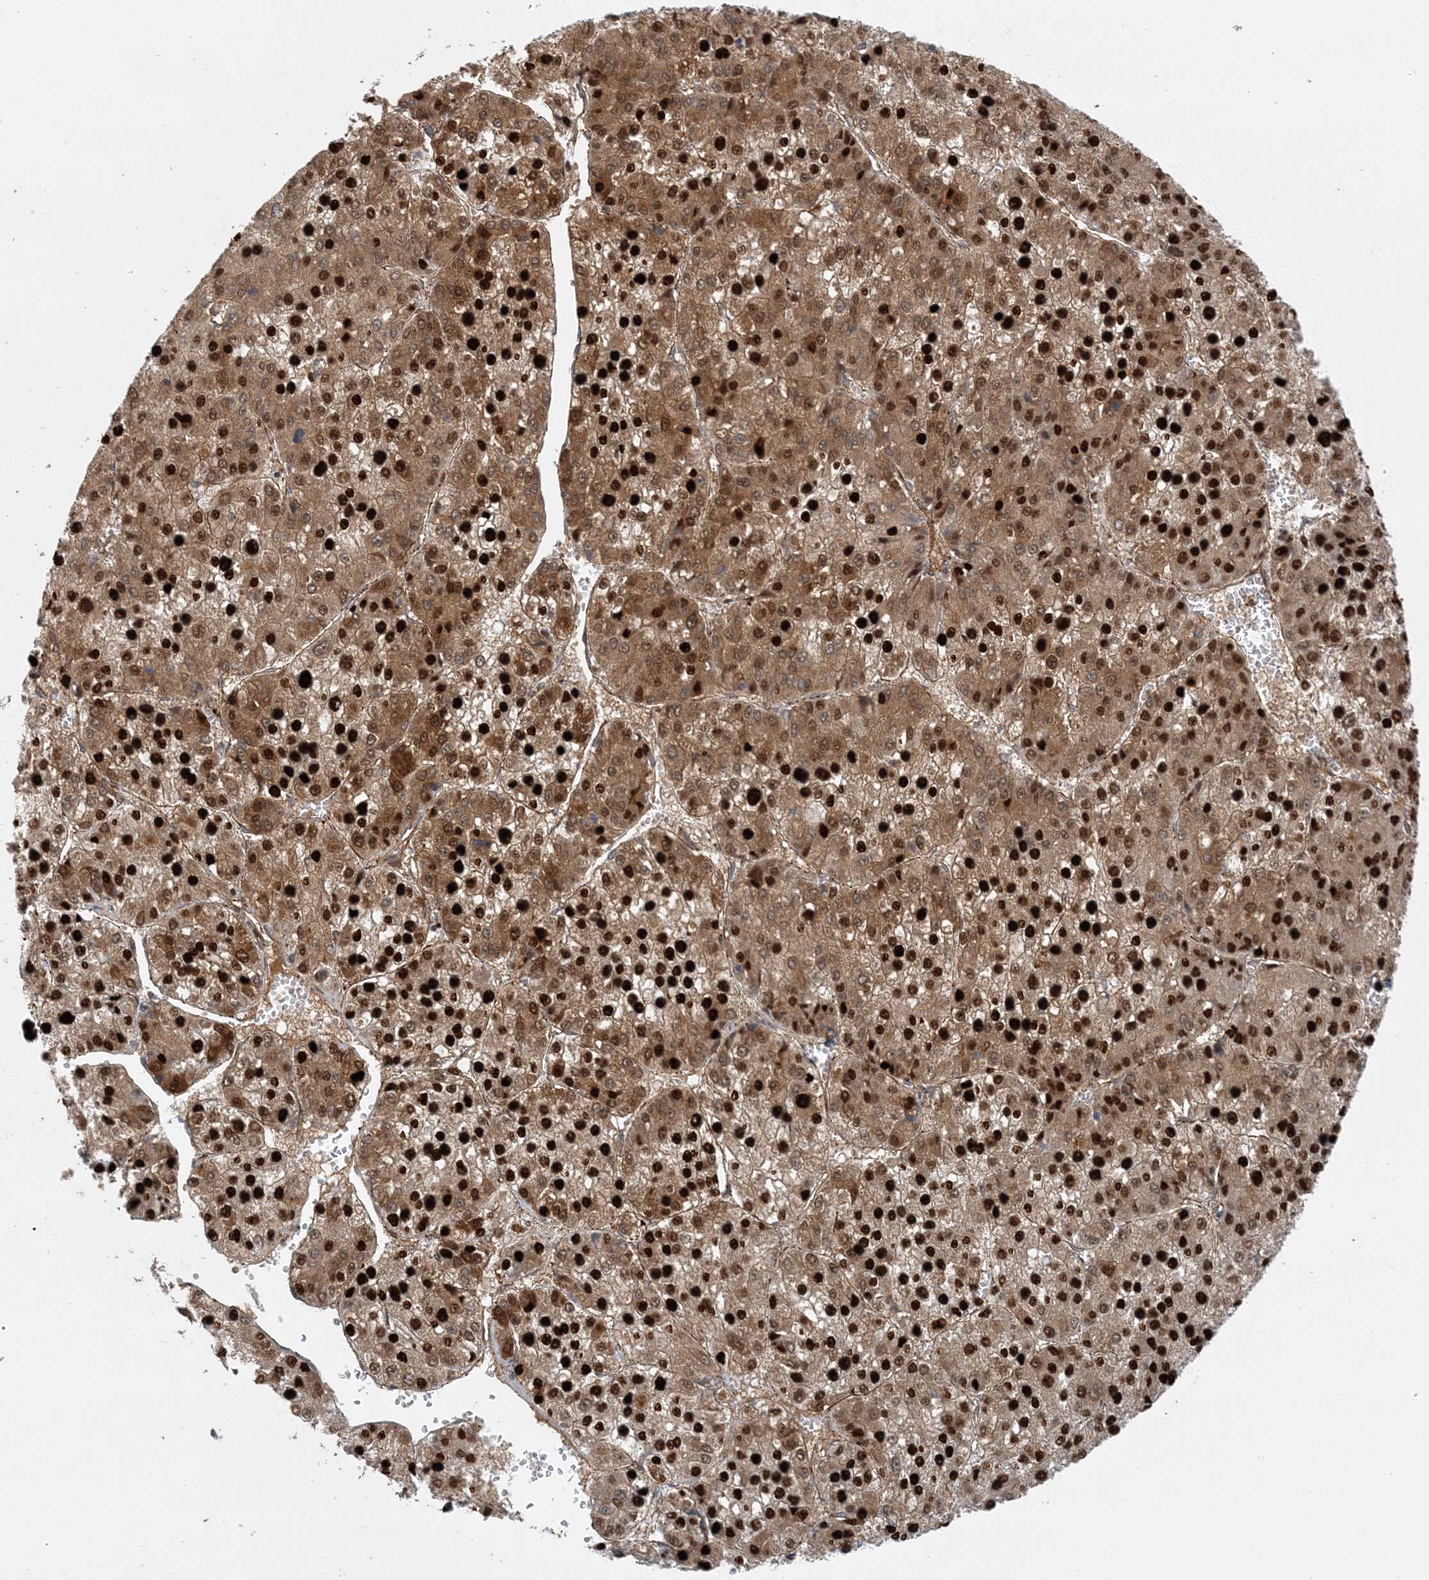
{"staining": {"intensity": "strong", "quantity": ">75%", "location": "cytoplasmic/membranous,nuclear"}, "tissue": "liver cancer", "cell_type": "Tumor cells", "image_type": "cancer", "snomed": [{"axis": "morphology", "description": "Carcinoma, Hepatocellular, NOS"}, {"axis": "topography", "description": "Liver"}], "caption": "Liver cancer (hepatocellular carcinoma) stained for a protein (brown) displays strong cytoplasmic/membranous and nuclear positive expression in approximately >75% of tumor cells.", "gene": "AK9", "patient": {"sex": "female", "age": 73}}